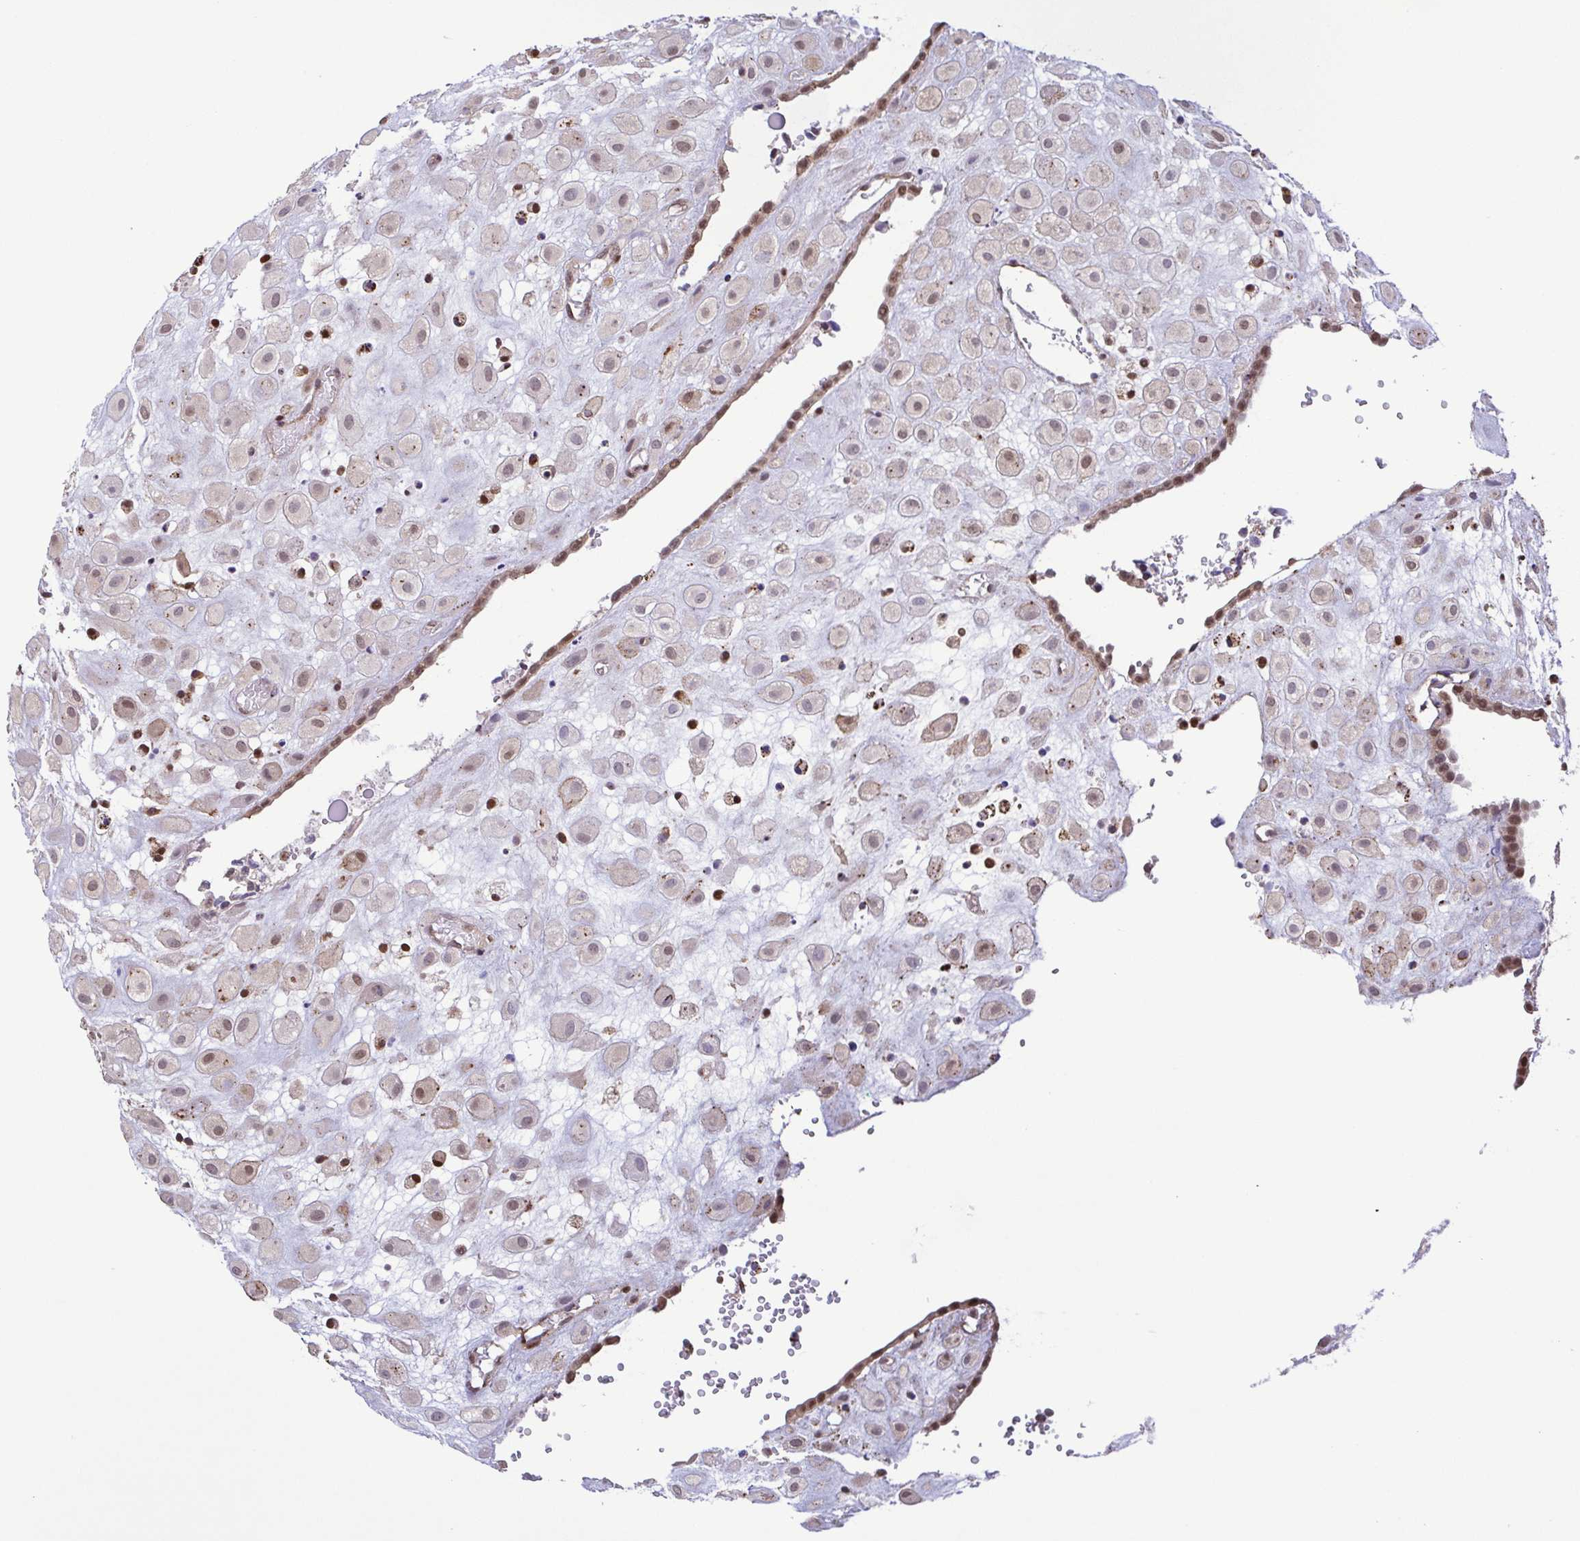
{"staining": {"intensity": "weak", "quantity": "<25%", "location": "nuclear"}, "tissue": "placenta", "cell_type": "Decidual cells", "image_type": "normal", "snomed": [{"axis": "morphology", "description": "Normal tissue, NOS"}, {"axis": "topography", "description": "Placenta"}], "caption": "Protein analysis of unremarkable placenta displays no significant expression in decidual cells.", "gene": "CHMP1B", "patient": {"sex": "female", "age": 24}}